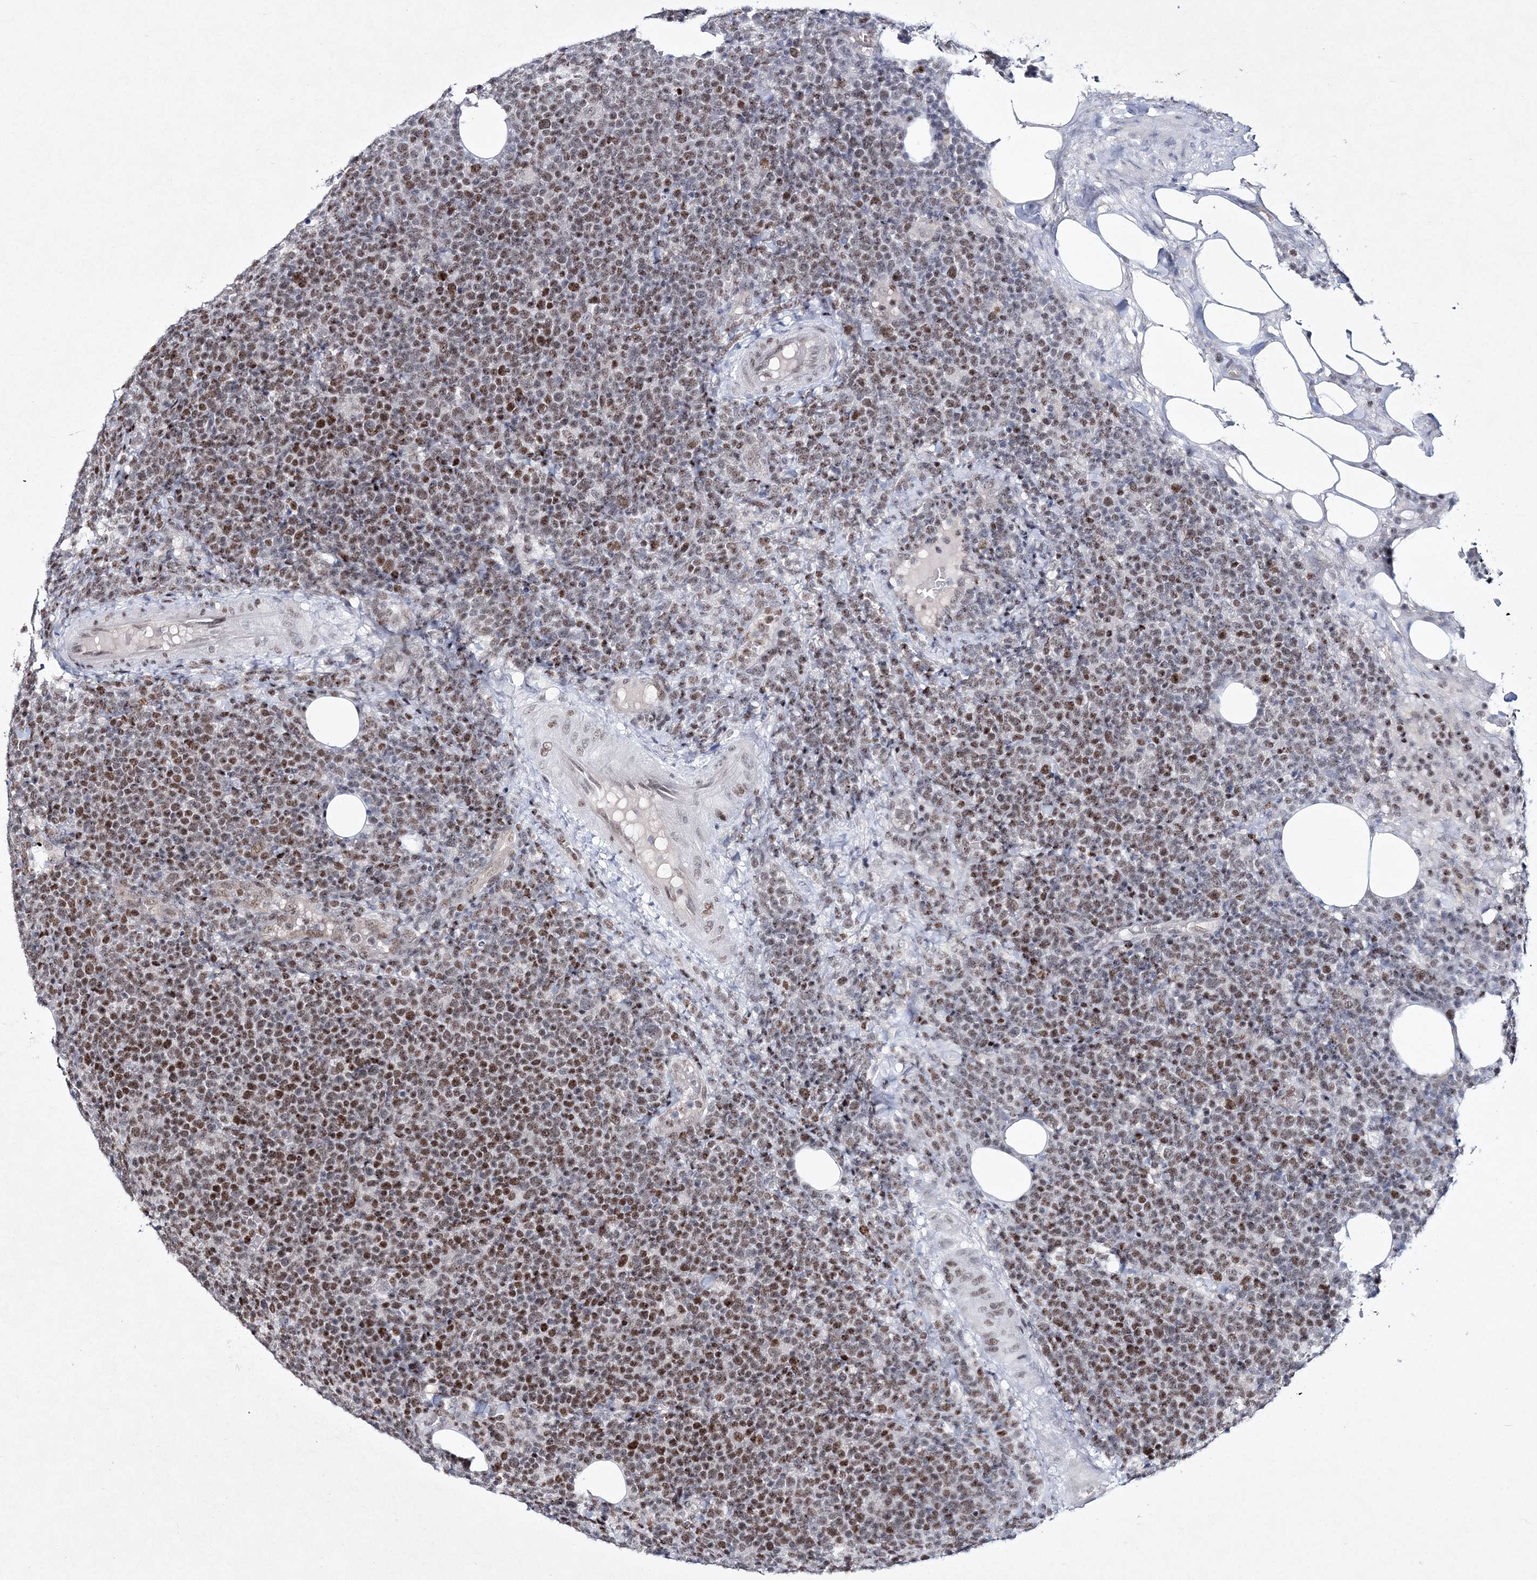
{"staining": {"intensity": "moderate", "quantity": ">75%", "location": "nuclear"}, "tissue": "lymphoma", "cell_type": "Tumor cells", "image_type": "cancer", "snomed": [{"axis": "morphology", "description": "Malignant lymphoma, non-Hodgkin's type, High grade"}, {"axis": "topography", "description": "Lymph node"}], "caption": "DAB (3,3'-diaminobenzidine) immunohistochemical staining of high-grade malignant lymphoma, non-Hodgkin's type shows moderate nuclear protein positivity in about >75% of tumor cells.", "gene": "LRRFIP2", "patient": {"sex": "male", "age": 61}}